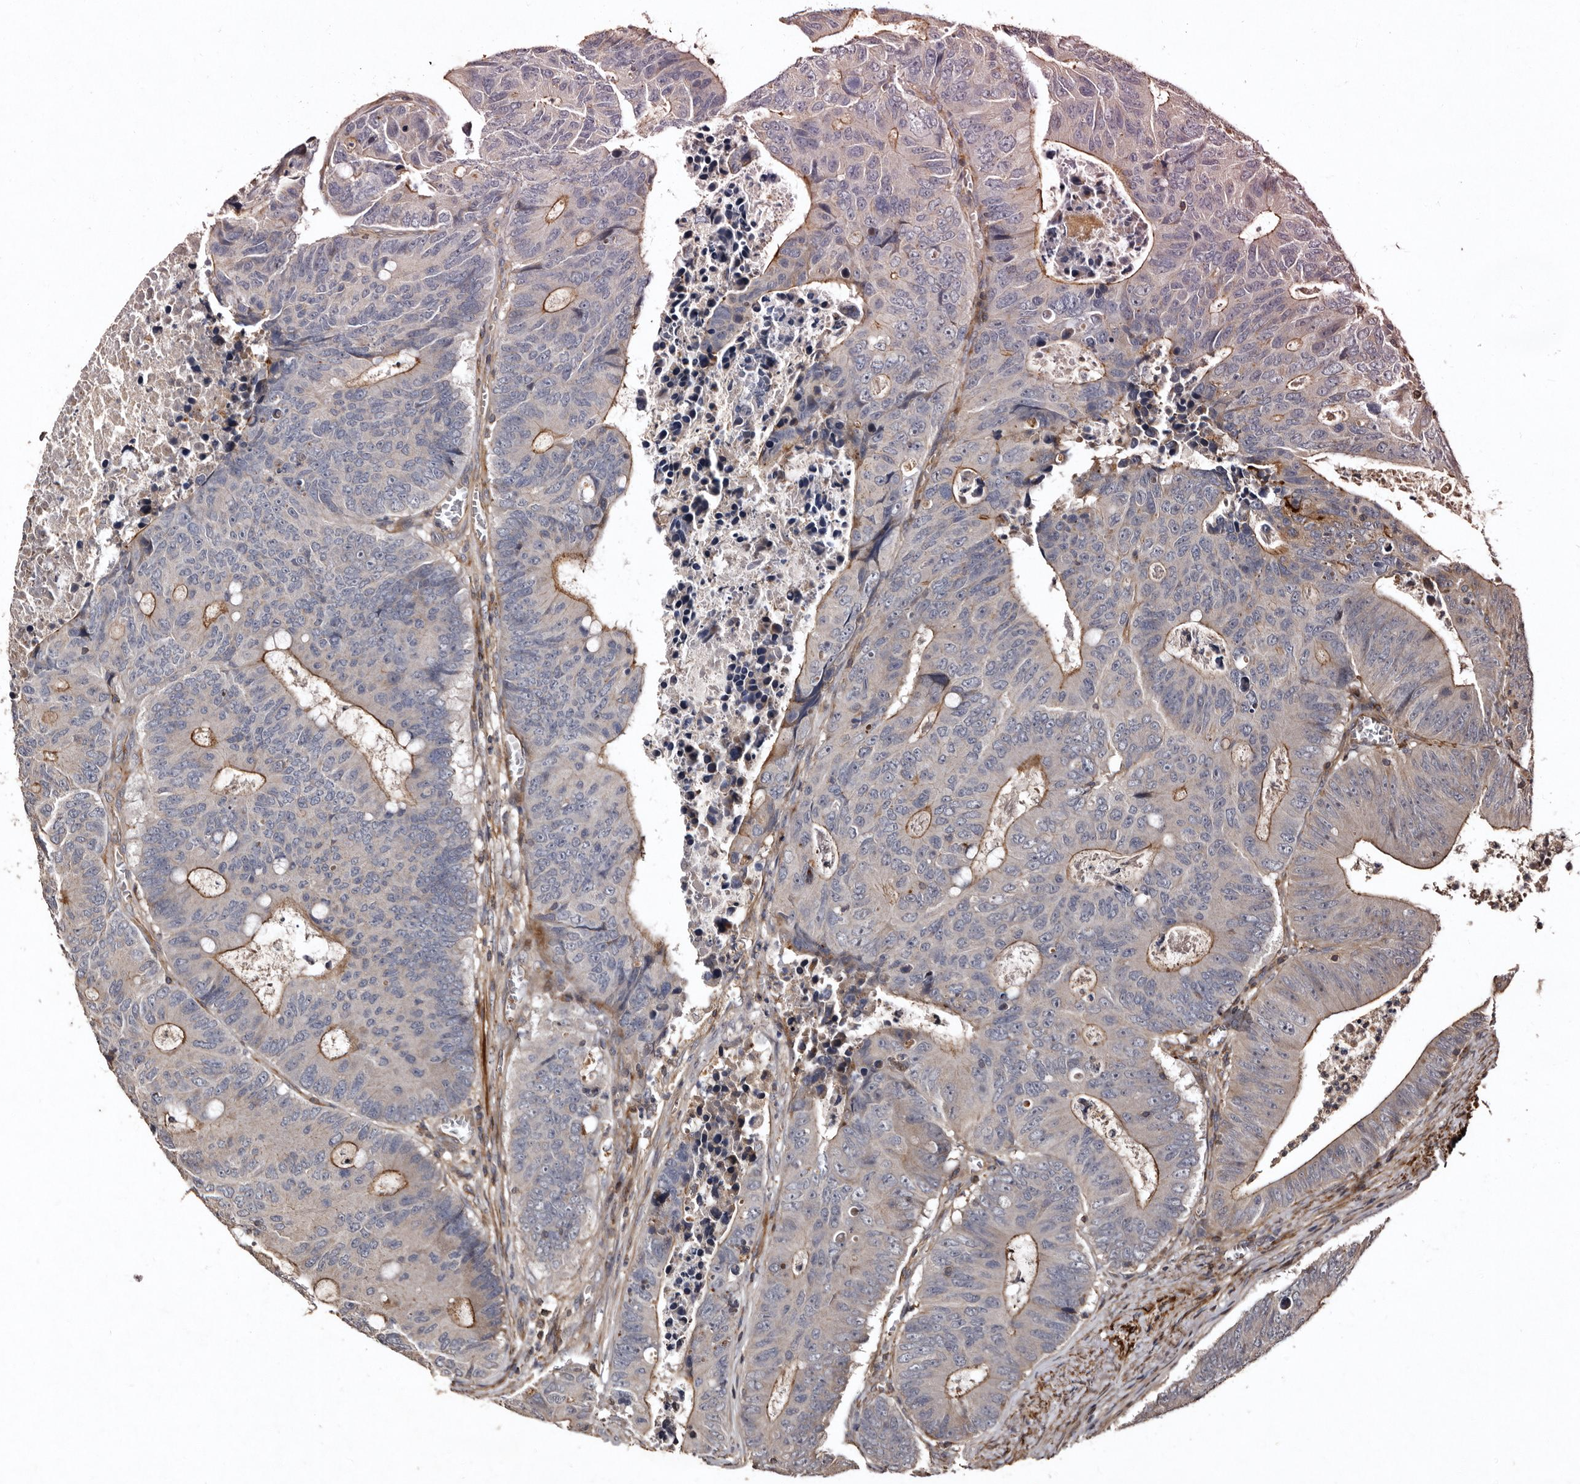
{"staining": {"intensity": "moderate", "quantity": "<25%", "location": "cytoplasmic/membranous"}, "tissue": "colorectal cancer", "cell_type": "Tumor cells", "image_type": "cancer", "snomed": [{"axis": "morphology", "description": "Adenocarcinoma, NOS"}, {"axis": "topography", "description": "Colon"}], "caption": "A low amount of moderate cytoplasmic/membranous expression is seen in approximately <25% of tumor cells in adenocarcinoma (colorectal) tissue.", "gene": "PRKD3", "patient": {"sex": "male", "age": 87}}